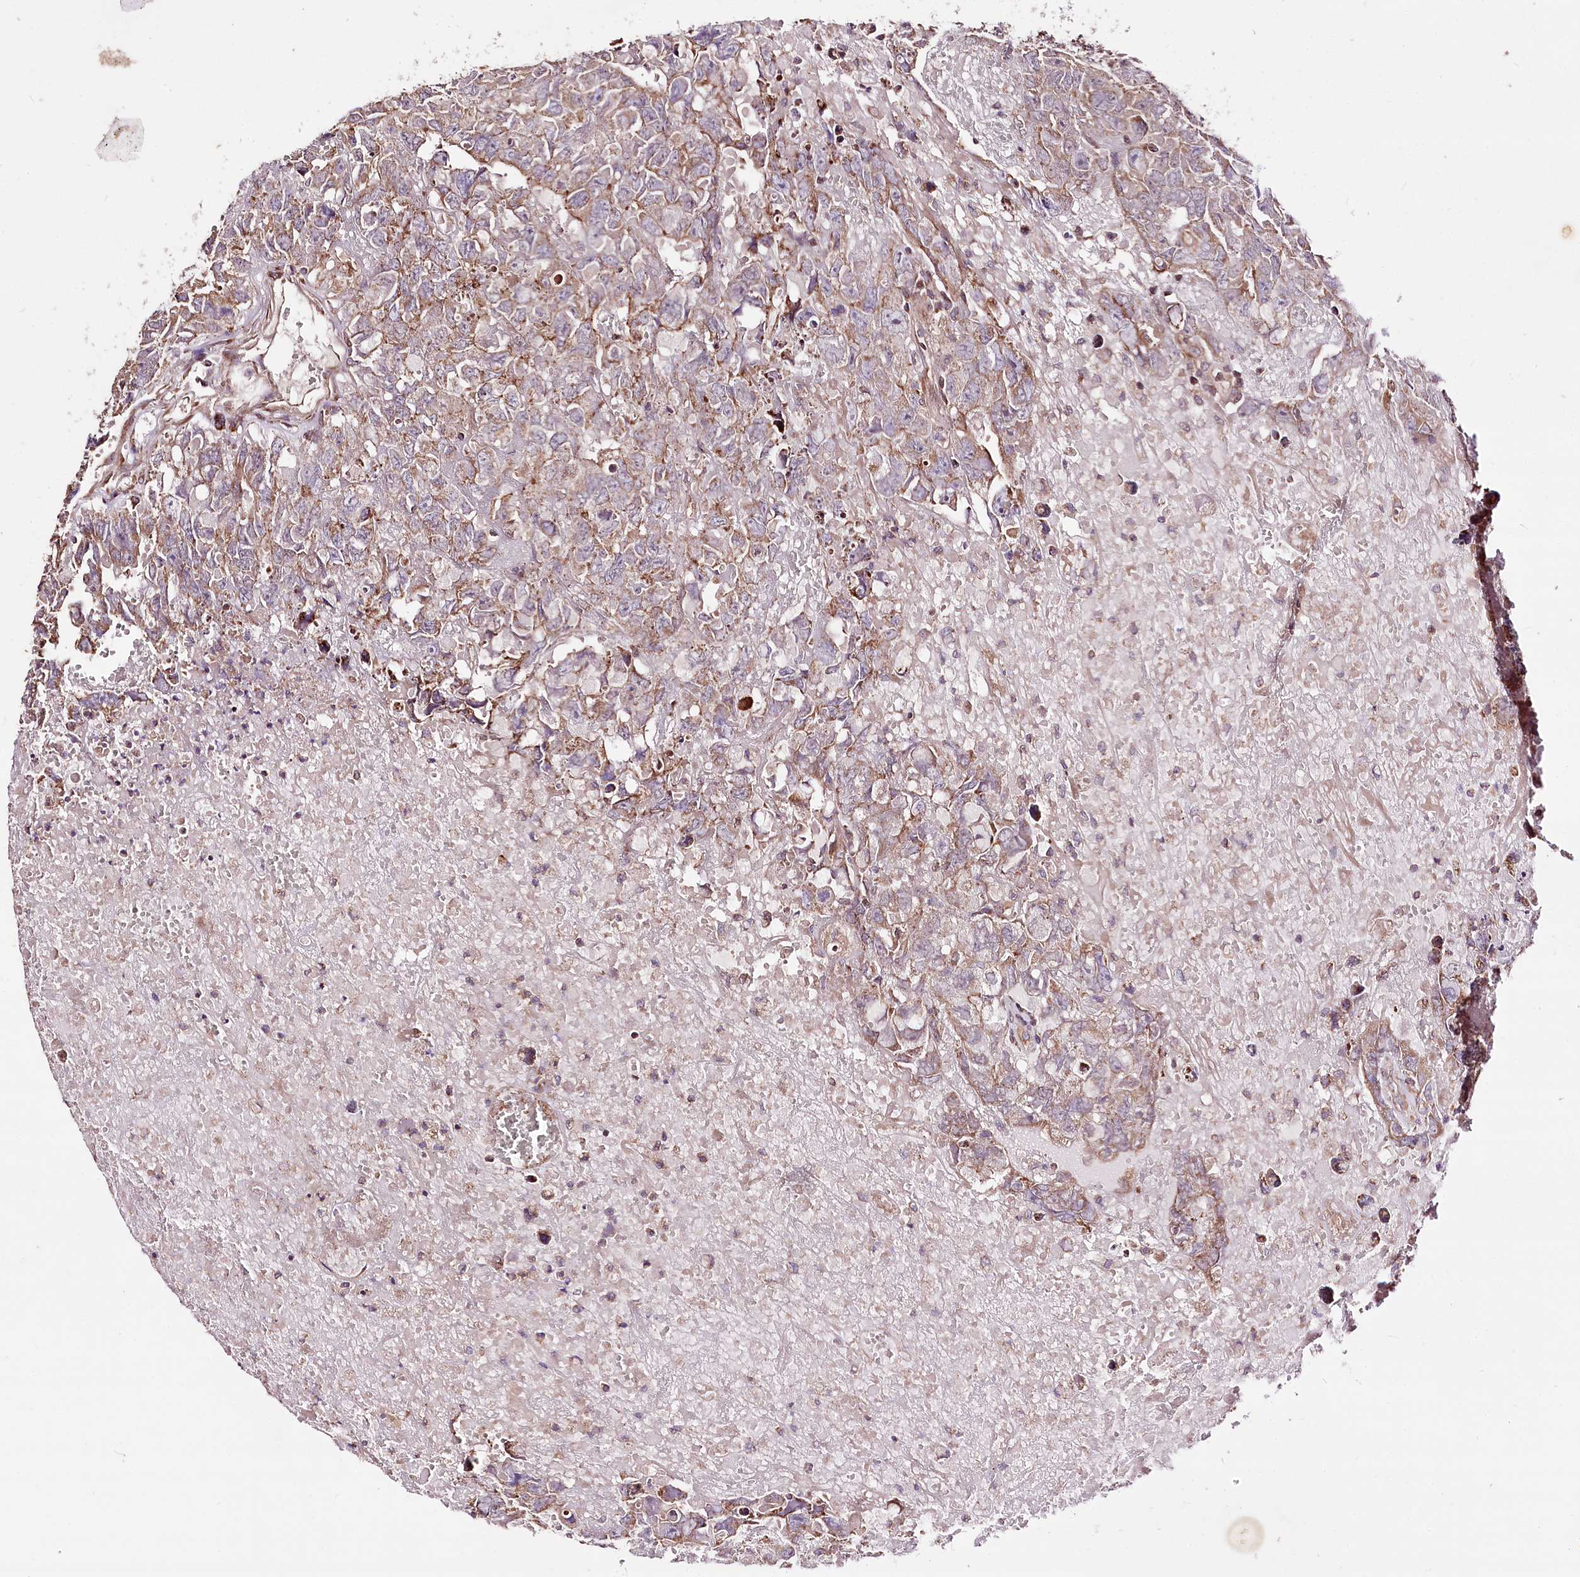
{"staining": {"intensity": "moderate", "quantity": "<25%", "location": "cytoplasmic/membranous"}, "tissue": "testis cancer", "cell_type": "Tumor cells", "image_type": "cancer", "snomed": [{"axis": "morphology", "description": "Carcinoma, Embryonal, NOS"}, {"axis": "topography", "description": "Testis"}], "caption": "A photomicrograph of testis cancer stained for a protein reveals moderate cytoplasmic/membranous brown staining in tumor cells.", "gene": "WWC1", "patient": {"sex": "male", "age": 45}}